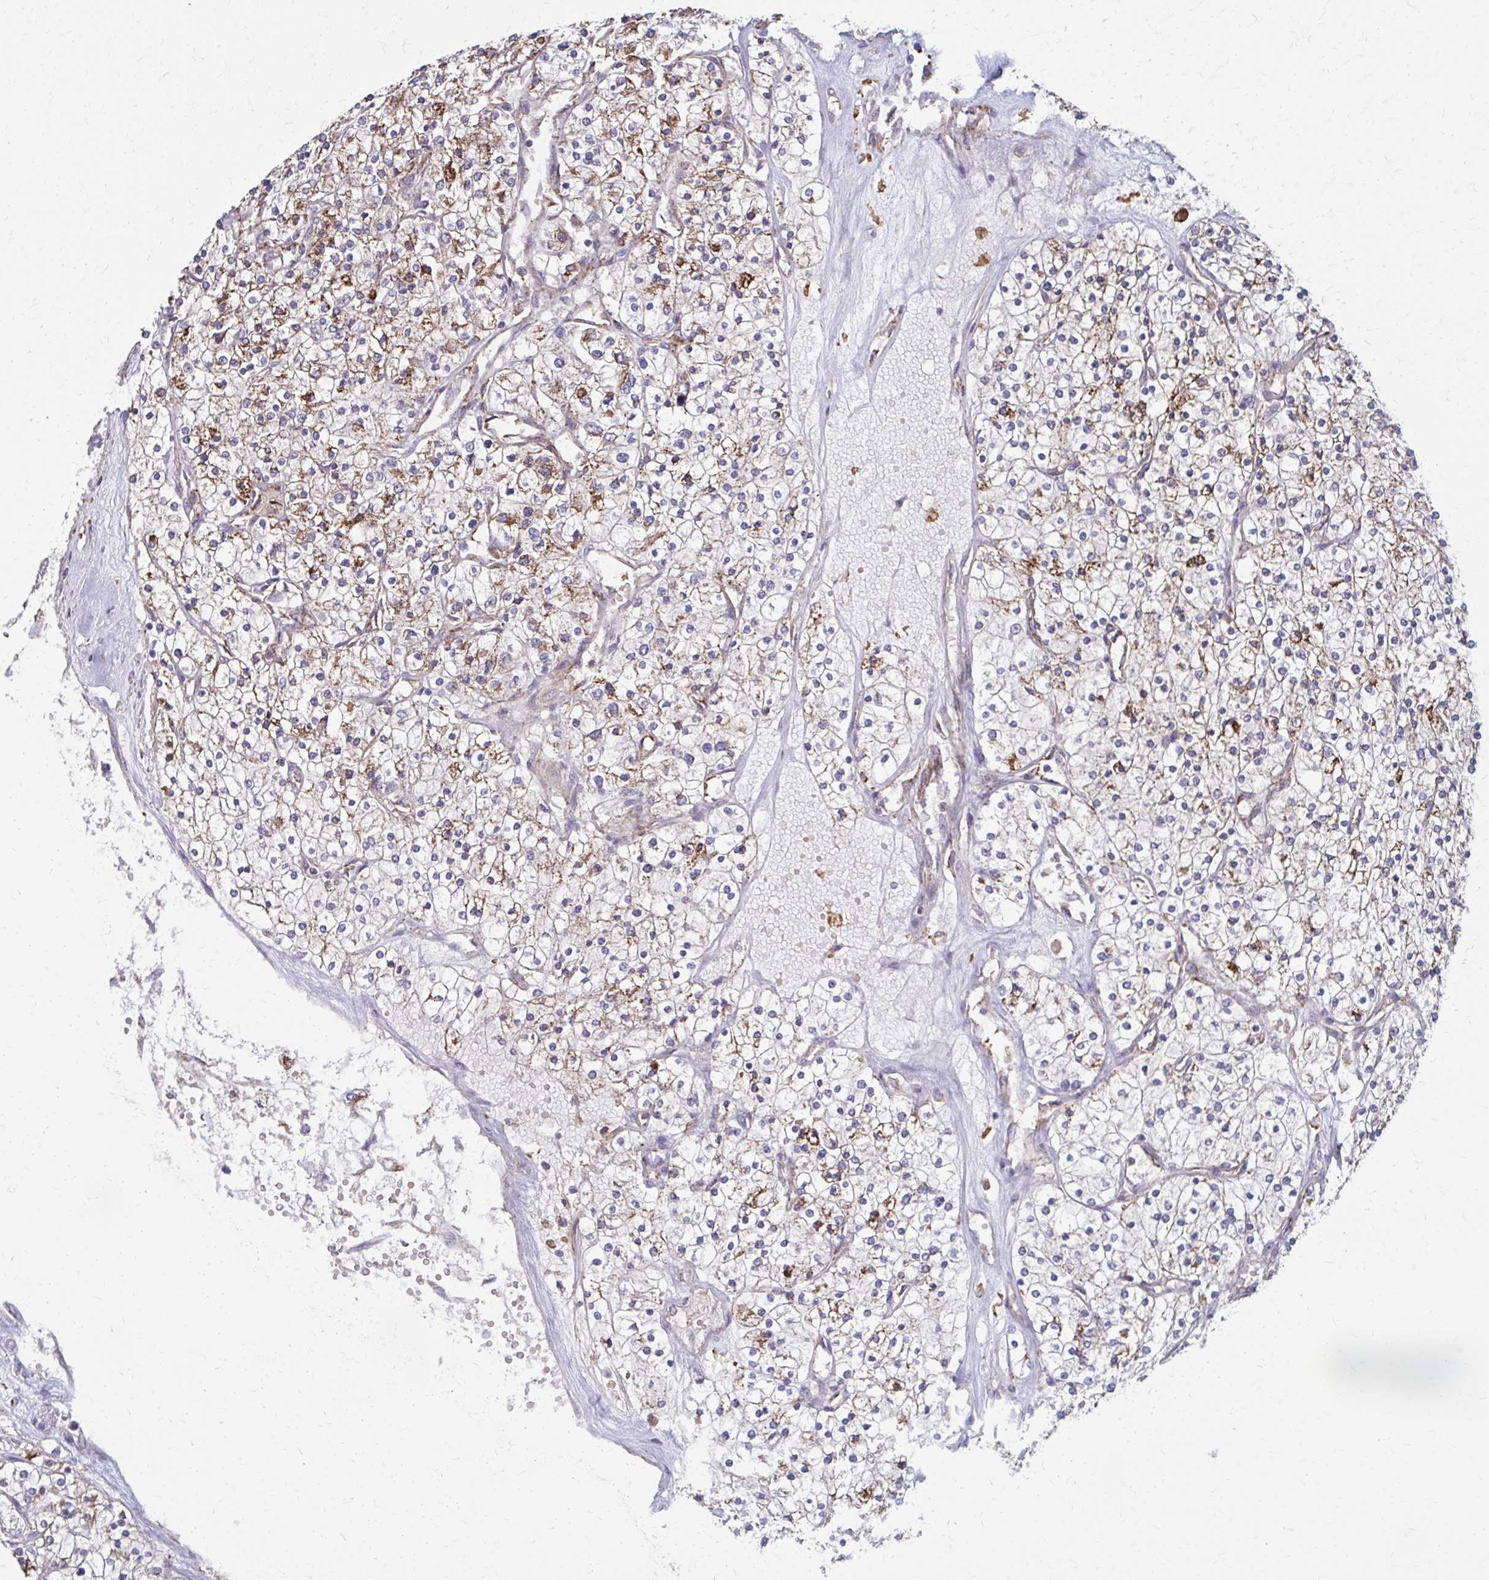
{"staining": {"intensity": "moderate", "quantity": "25%-75%", "location": "cytoplasmic/membranous"}, "tissue": "renal cancer", "cell_type": "Tumor cells", "image_type": "cancer", "snomed": [{"axis": "morphology", "description": "Adenocarcinoma, NOS"}, {"axis": "topography", "description": "Kidney"}], "caption": "This is an image of immunohistochemistry (IHC) staining of adenocarcinoma (renal), which shows moderate expression in the cytoplasmic/membranous of tumor cells.", "gene": "MMP14", "patient": {"sex": "male", "age": 80}}